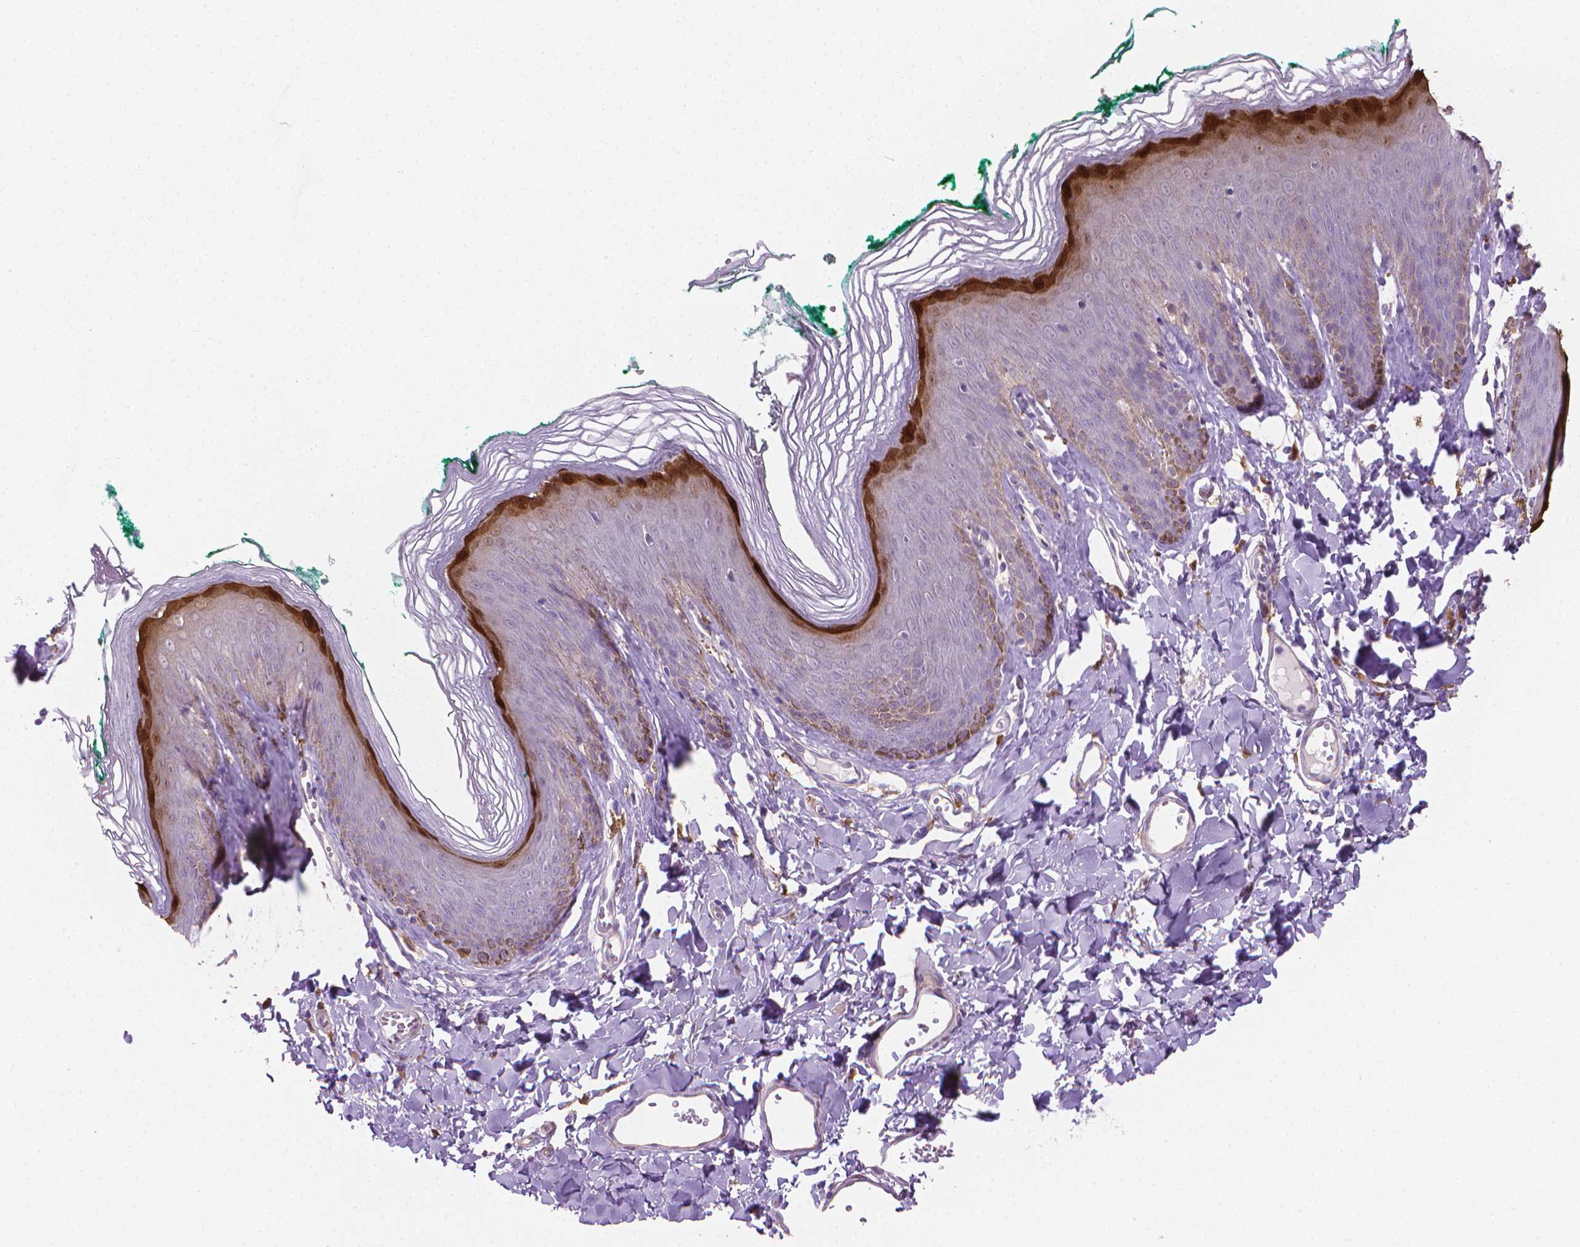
{"staining": {"intensity": "strong", "quantity": "<25%", "location": "cytoplasmic/membranous"}, "tissue": "skin", "cell_type": "Epidermal cells", "image_type": "normal", "snomed": [{"axis": "morphology", "description": "Normal tissue, NOS"}, {"axis": "topography", "description": "Vulva"}, {"axis": "topography", "description": "Peripheral nerve tissue"}], "caption": "Epidermal cells show strong cytoplasmic/membranous staining in about <25% of cells in normal skin. The protein is stained brown, and the nuclei are stained in blue (DAB IHC with brightfield microscopy, high magnification).", "gene": "GSDMA", "patient": {"sex": "female", "age": 66}}